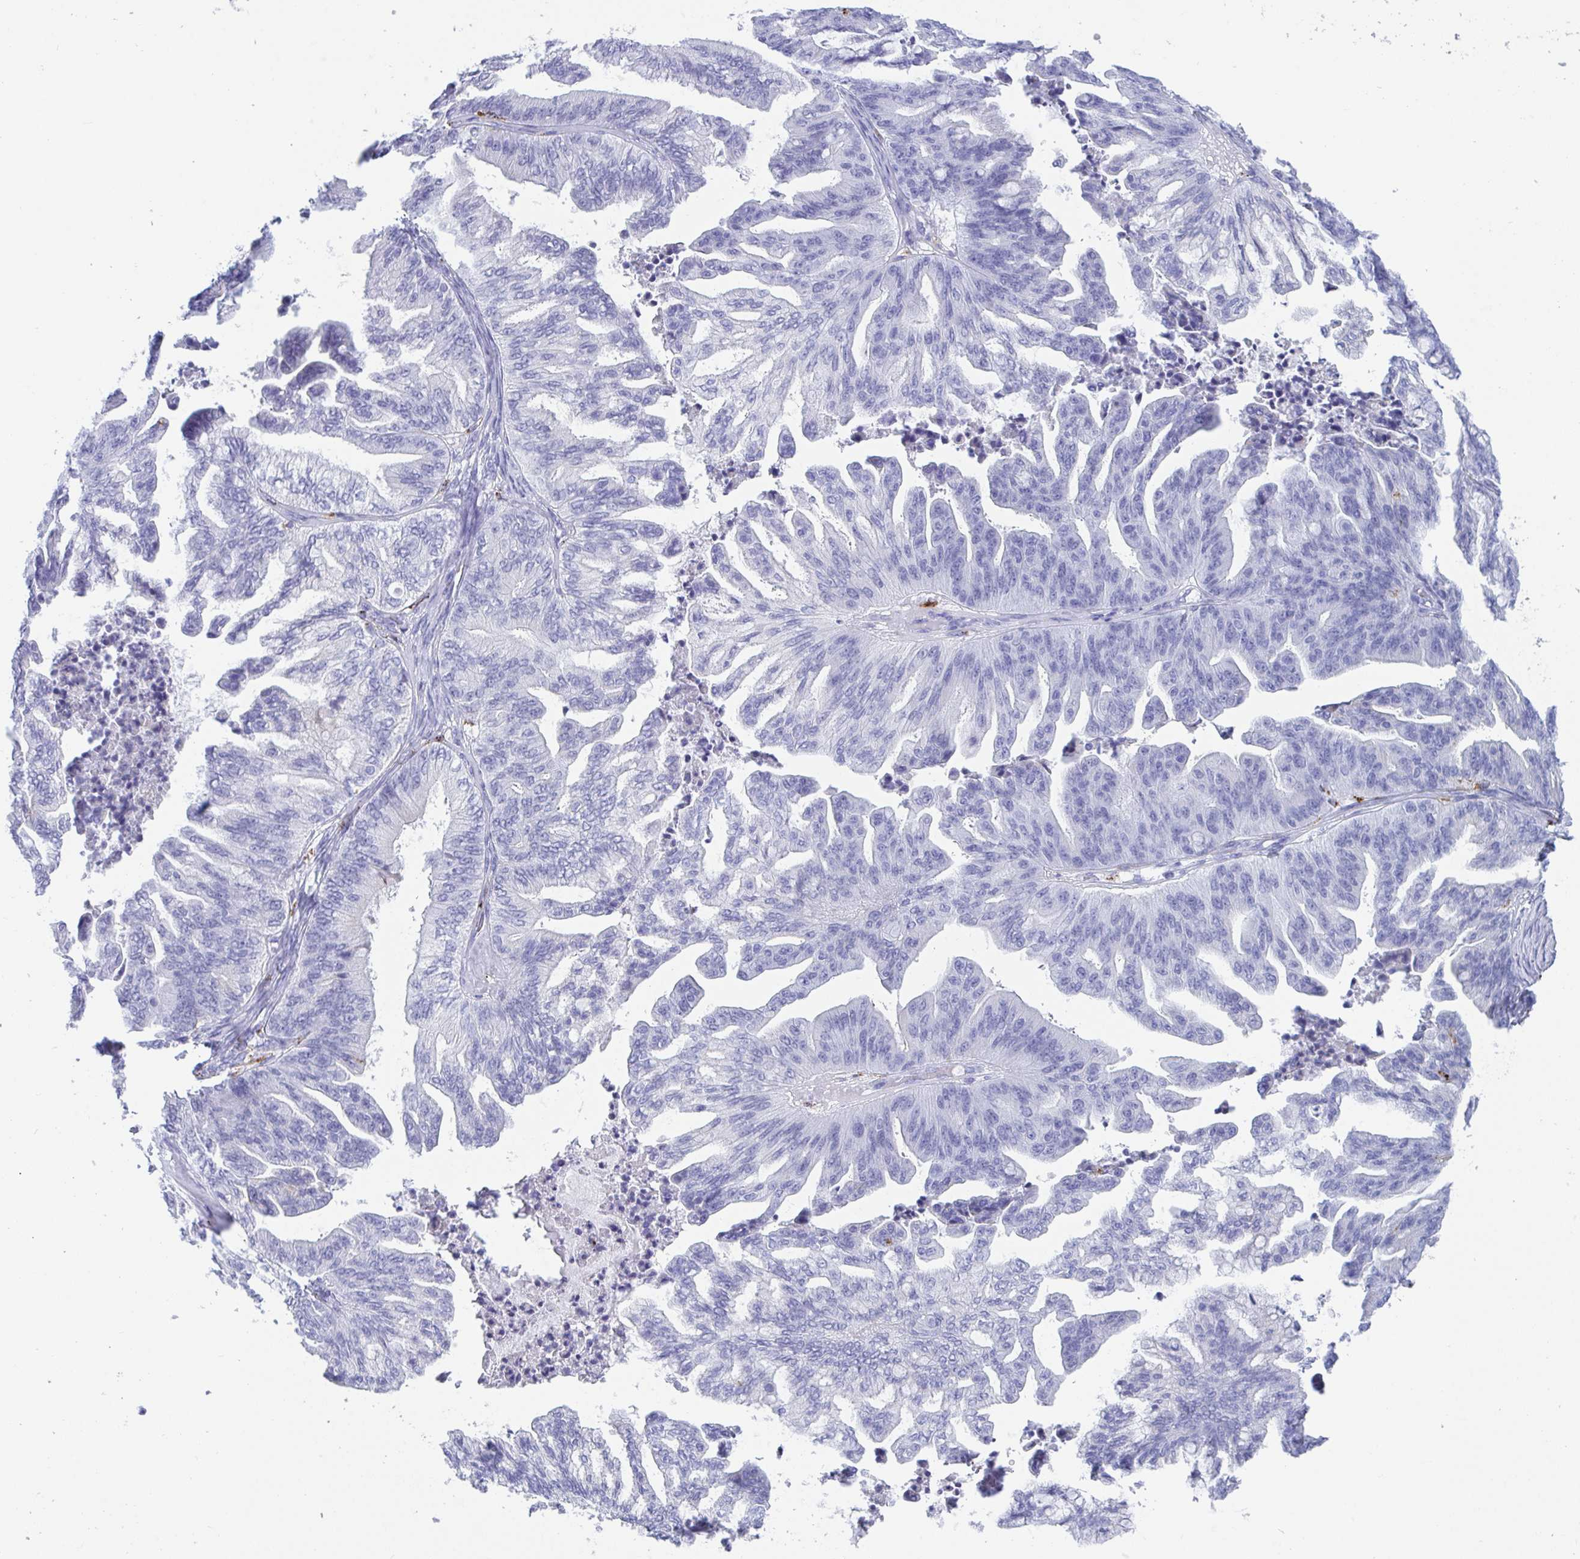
{"staining": {"intensity": "negative", "quantity": "none", "location": "none"}, "tissue": "ovarian cancer", "cell_type": "Tumor cells", "image_type": "cancer", "snomed": [{"axis": "morphology", "description": "Cystadenocarcinoma, mucinous, NOS"}, {"axis": "topography", "description": "Ovary"}], "caption": "The photomicrograph exhibits no staining of tumor cells in ovarian mucinous cystadenocarcinoma.", "gene": "CPVL", "patient": {"sex": "female", "age": 67}}